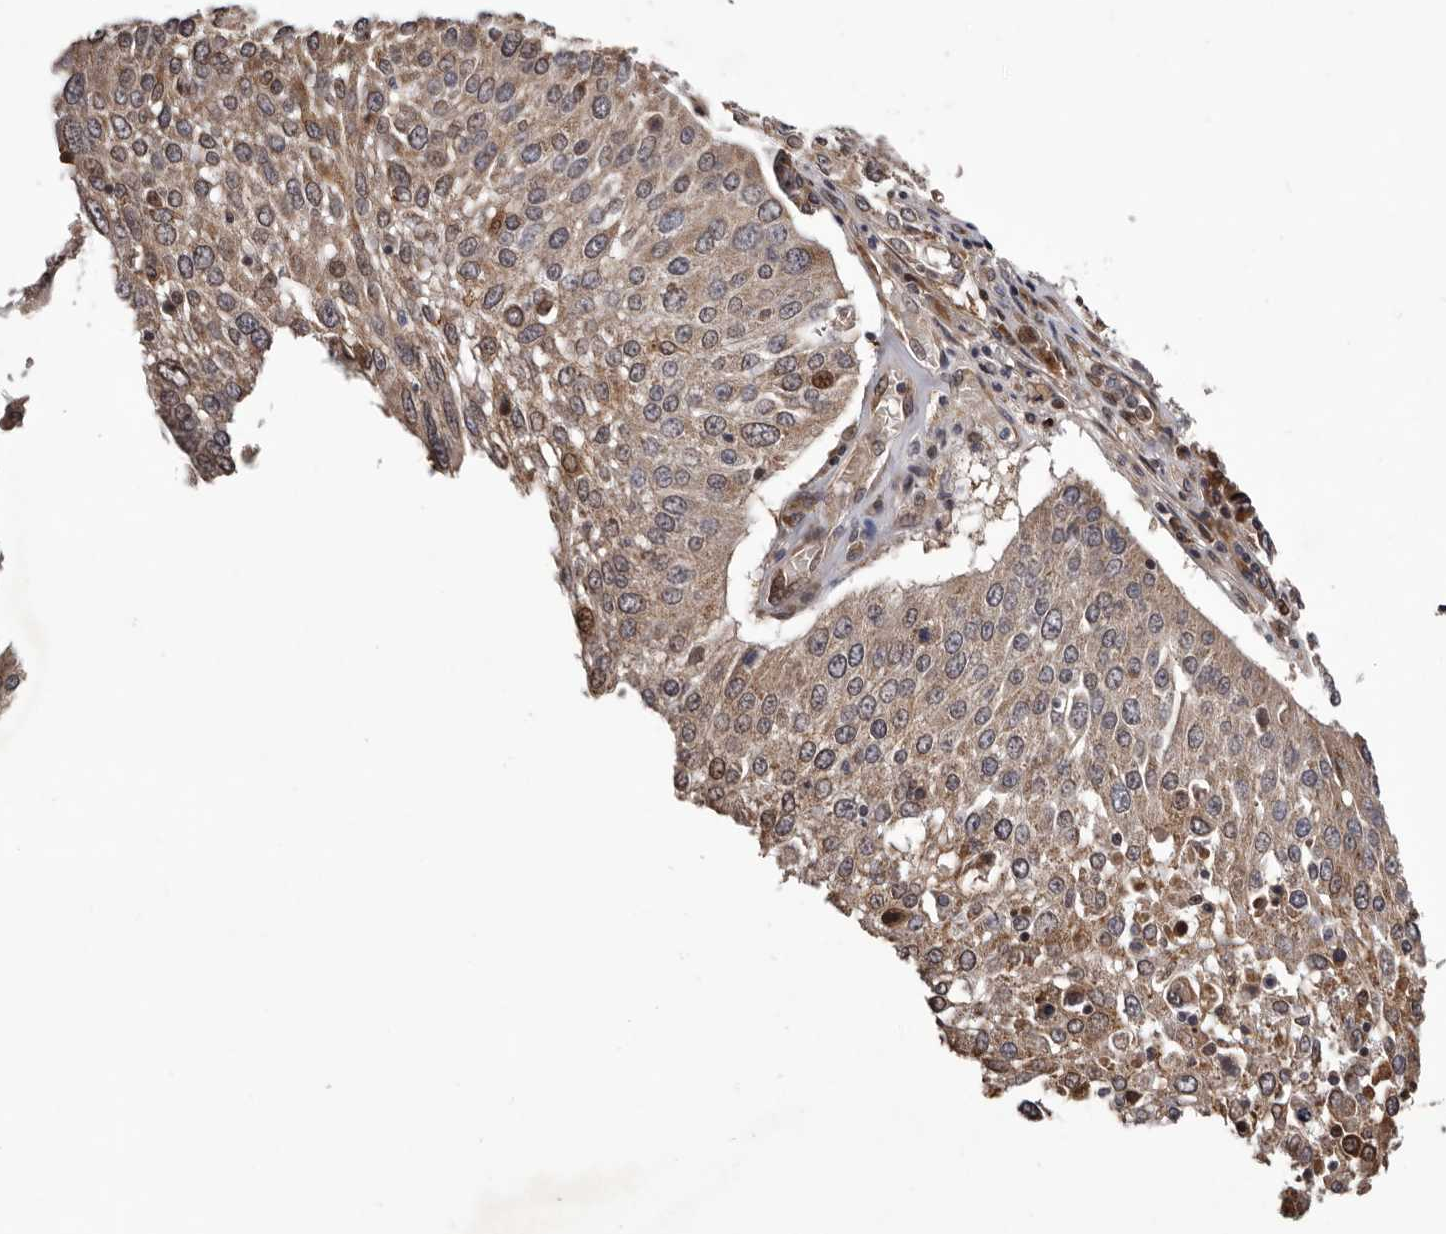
{"staining": {"intensity": "weak", "quantity": ">75%", "location": "cytoplasmic/membranous"}, "tissue": "lung cancer", "cell_type": "Tumor cells", "image_type": "cancer", "snomed": [{"axis": "morphology", "description": "Squamous cell carcinoma, NOS"}, {"axis": "topography", "description": "Lung"}], "caption": "DAB immunohistochemical staining of lung cancer (squamous cell carcinoma) demonstrates weak cytoplasmic/membranous protein staining in approximately >75% of tumor cells.", "gene": "GADD45B", "patient": {"sex": "male", "age": 65}}